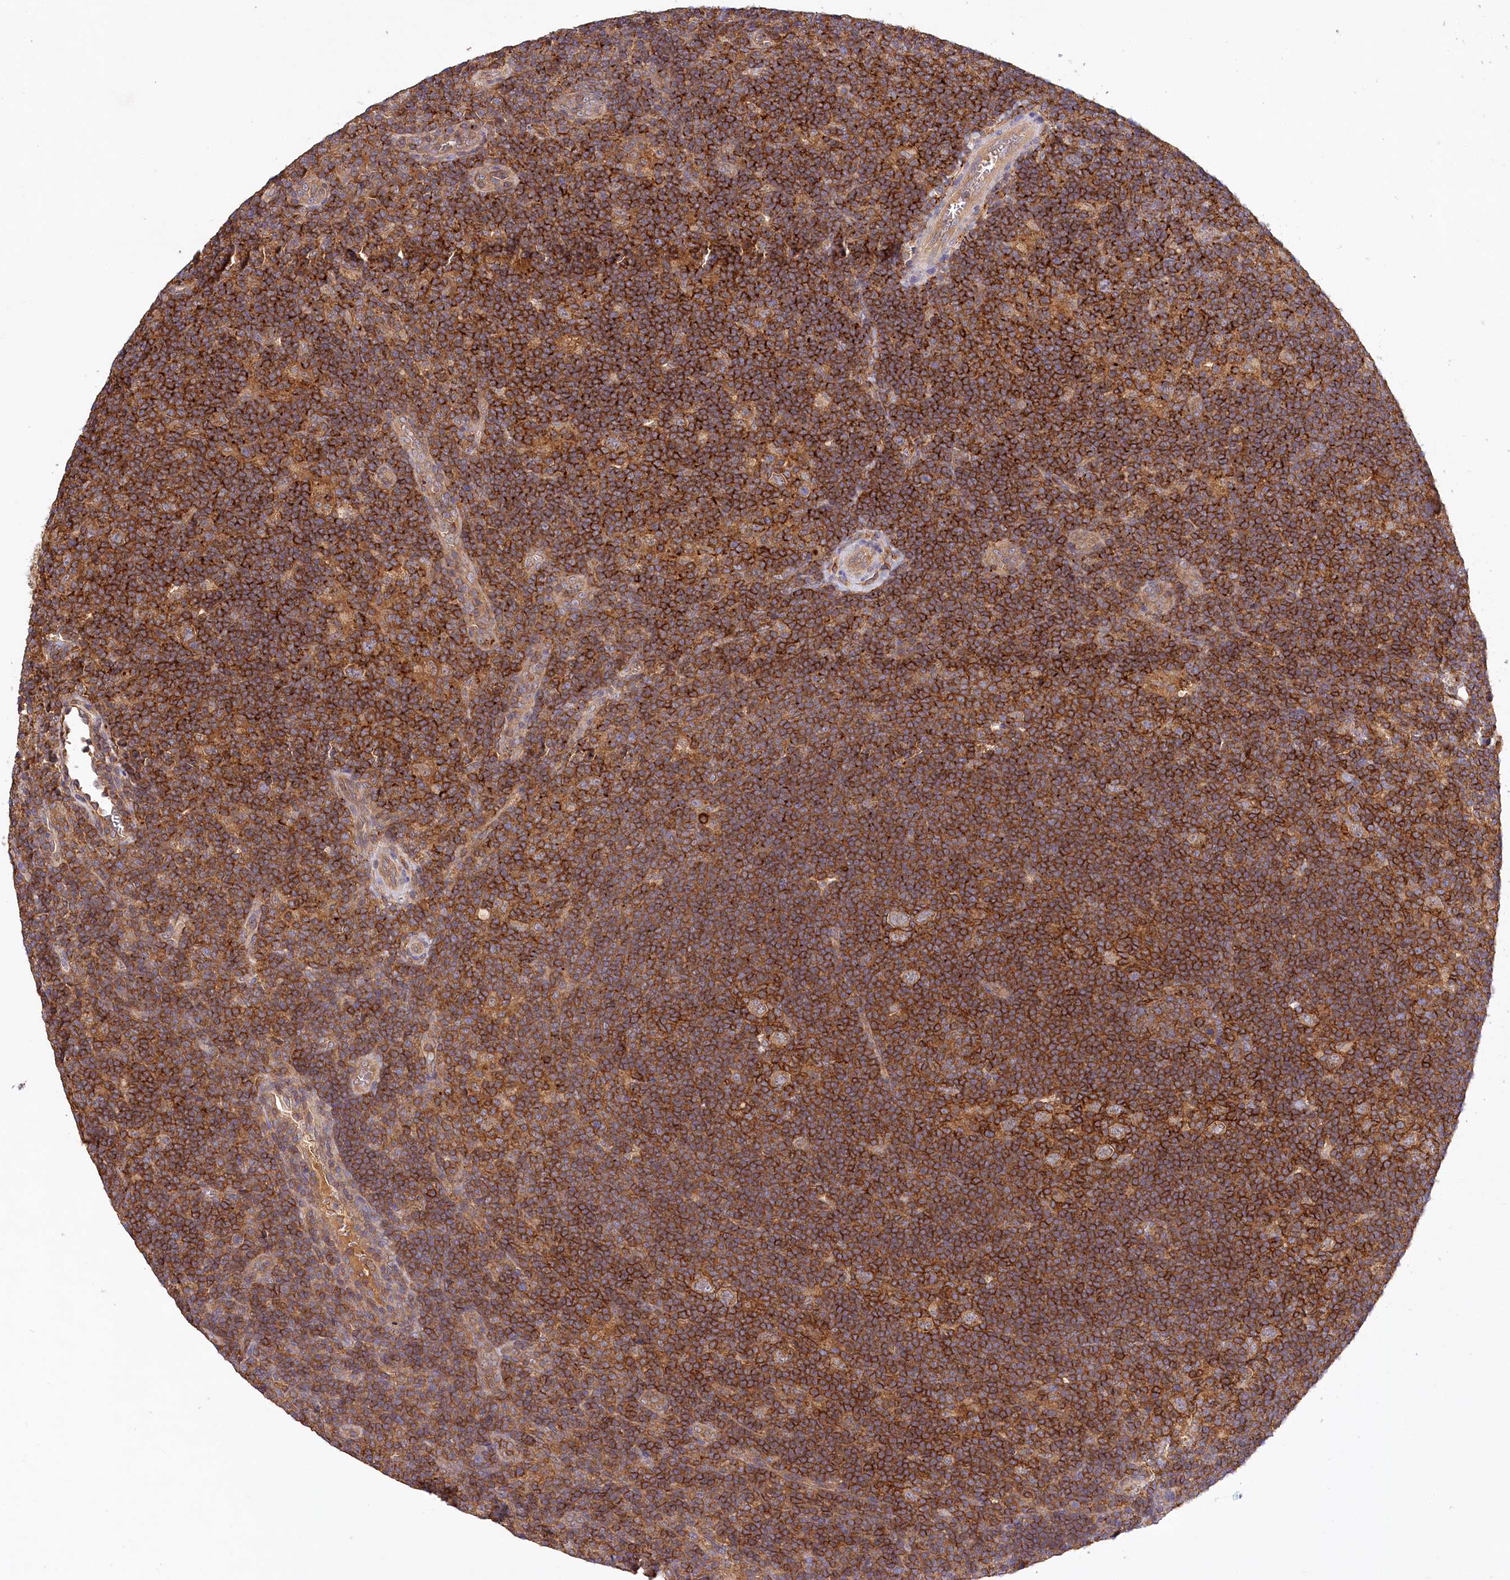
{"staining": {"intensity": "weak", "quantity": ">75%", "location": "cytoplasmic/membranous"}, "tissue": "lymphoma", "cell_type": "Tumor cells", "image_type": "cancer", "snomed": [{"axis": "morphology", "description": "Hodgkin's disease, NOS"}, {"axis": "topography", "description": "Lymph node"}], "caption": "Immunohistochemistry (IHC) (DAB (3,3'-diaminobenzidine)) staining of human Hodgkin's disease demonstrates weak cytoplasmic/membranous protein staining in about >75% of tumor cells. (DAB (3,3'-diaminobenzidine) = brown stain, brightfield microscopy at high magnification).", "gene": "LSS", "patient": {"sex": "female", "age": 57}}